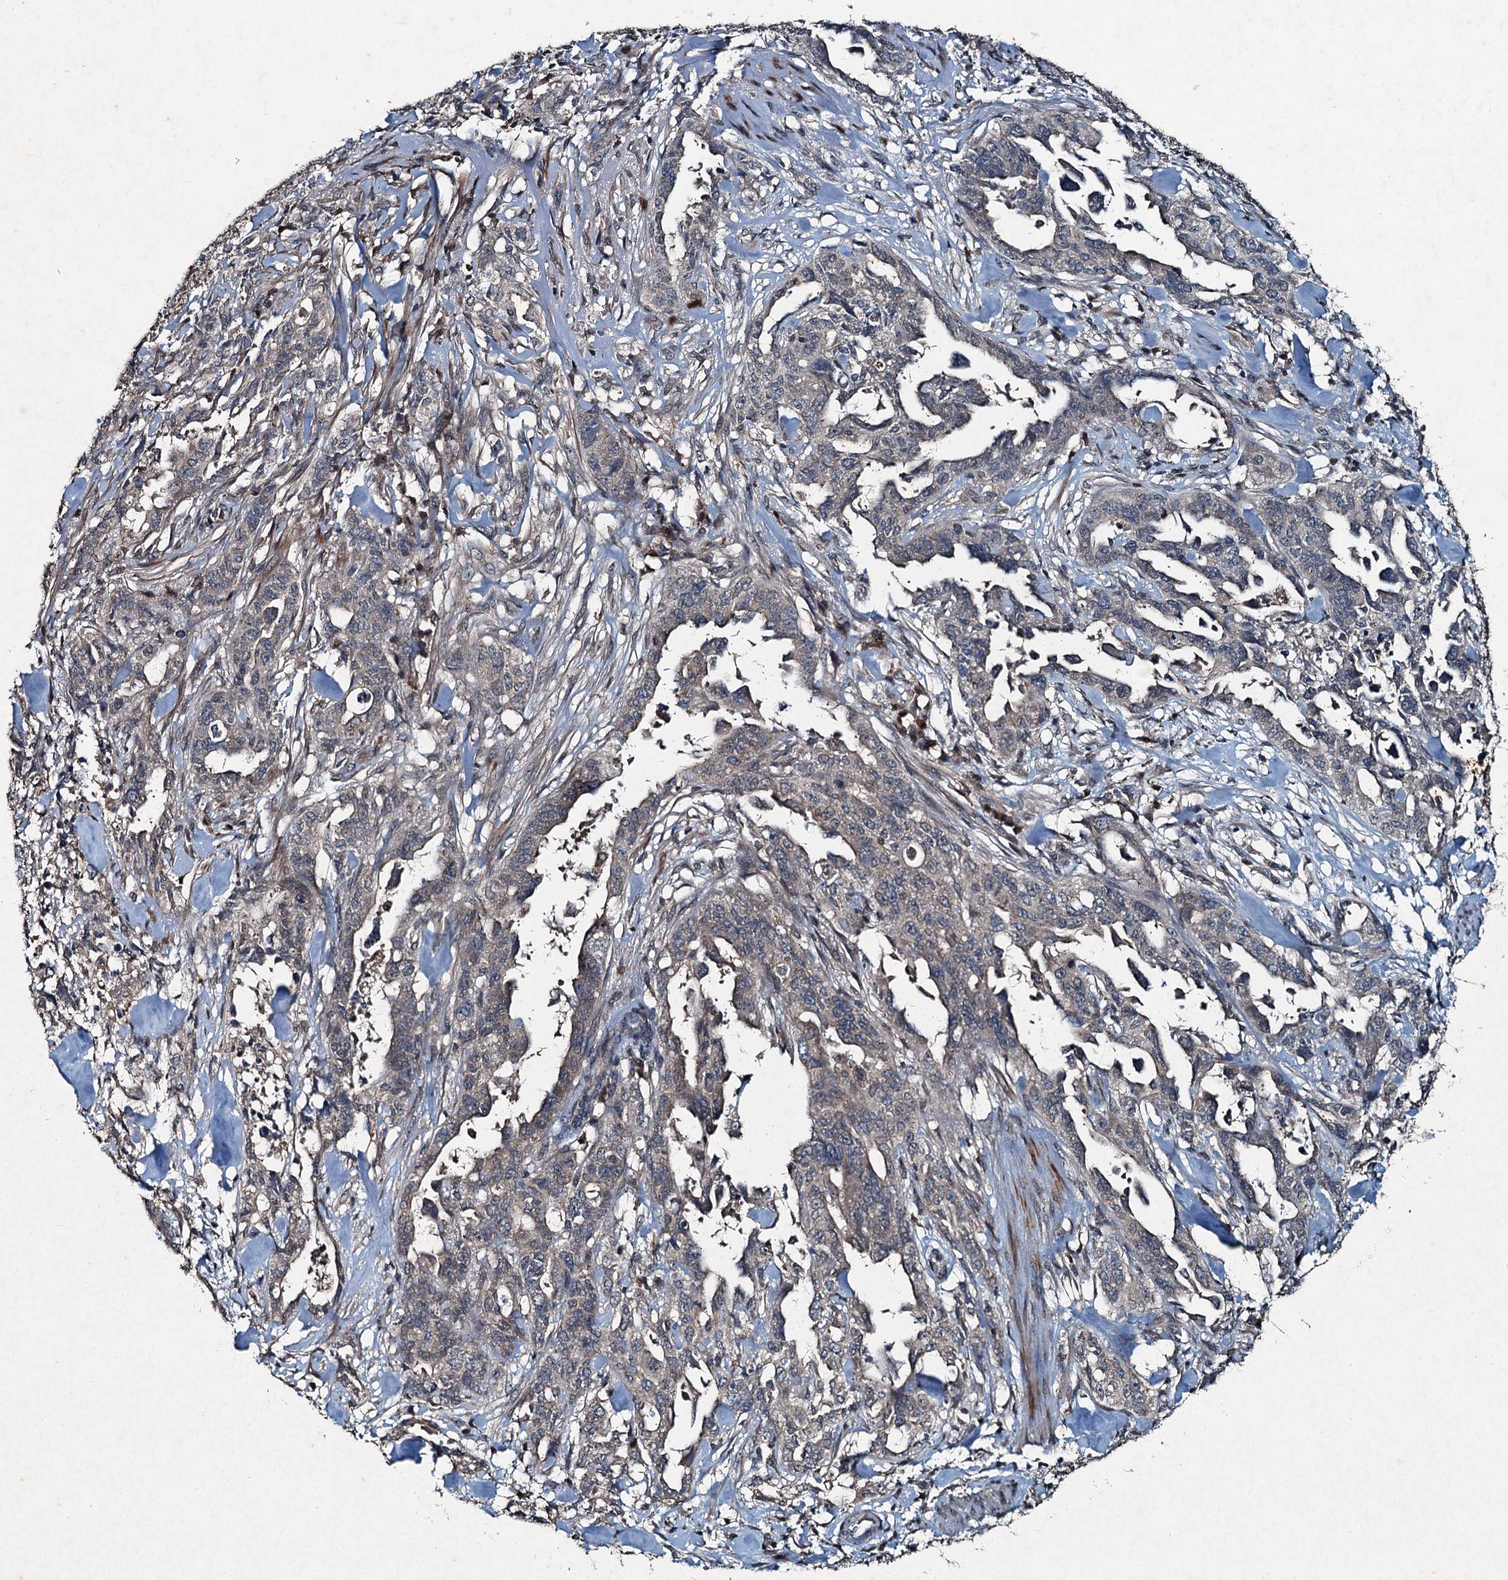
{"staining": {"intensity": "negative", "quantity": "none", "location": "none"}, "tissue": "endometrial cancer", "cell_type": "Tumor cells", "image_type": "cancer", "snomed": [{"axis": "morphology", "description": "Adenocarcinoma, NOS"}, {"axis": "topography", "description": "Endometrium"}], "caption": "A histopathology image of human endometrial adenocarcinoma is negative for staining in tumor cells.", "gene": "TCTN1", "patient": {"sex": "female", "age": 65}}